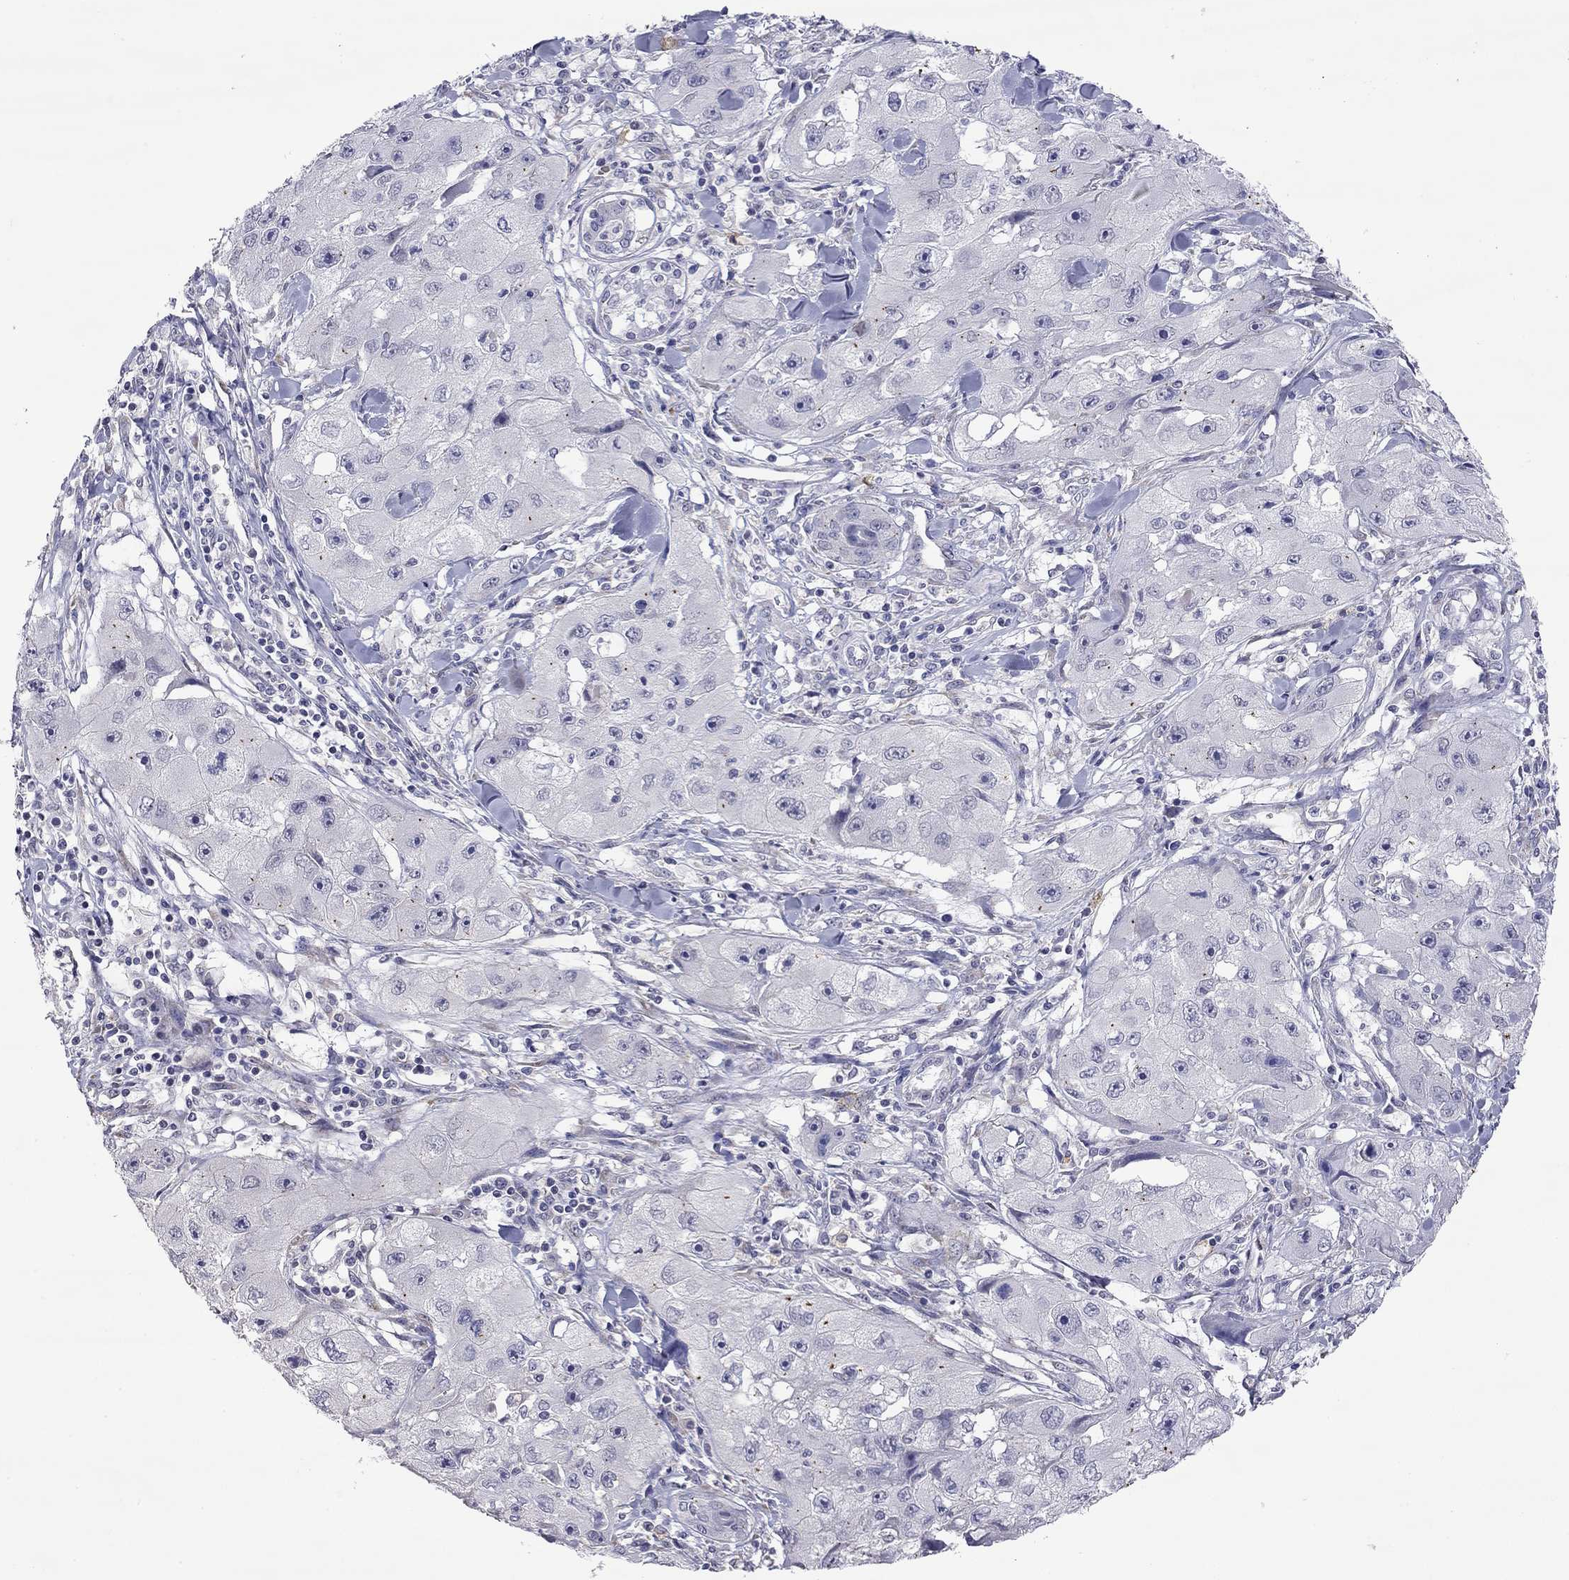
{"staining": {"intensity": "negative", "quantity": "none", "location": "none"}, "tissue": "skin cancer", "cell_type": "Tumor cells", "image_type": "cancer", "snomed": [{"axis": "morphology", "description": "Squamous cell carcinoma, NOS"}, {"axis": "topography", "description": "Skin"}, {"axis": "topography", "description": "Subcutis"}], "caption": "Skin squamous cell carcinoma was stained to show a protein in brown. There is no significant positivity in tumor cells. (DAB immunohistochemistry (IHC) visualized using brightfield microscopy, high magnification).", "gene": "WNK3", "patient": {"sex": "male", "age": 73}}